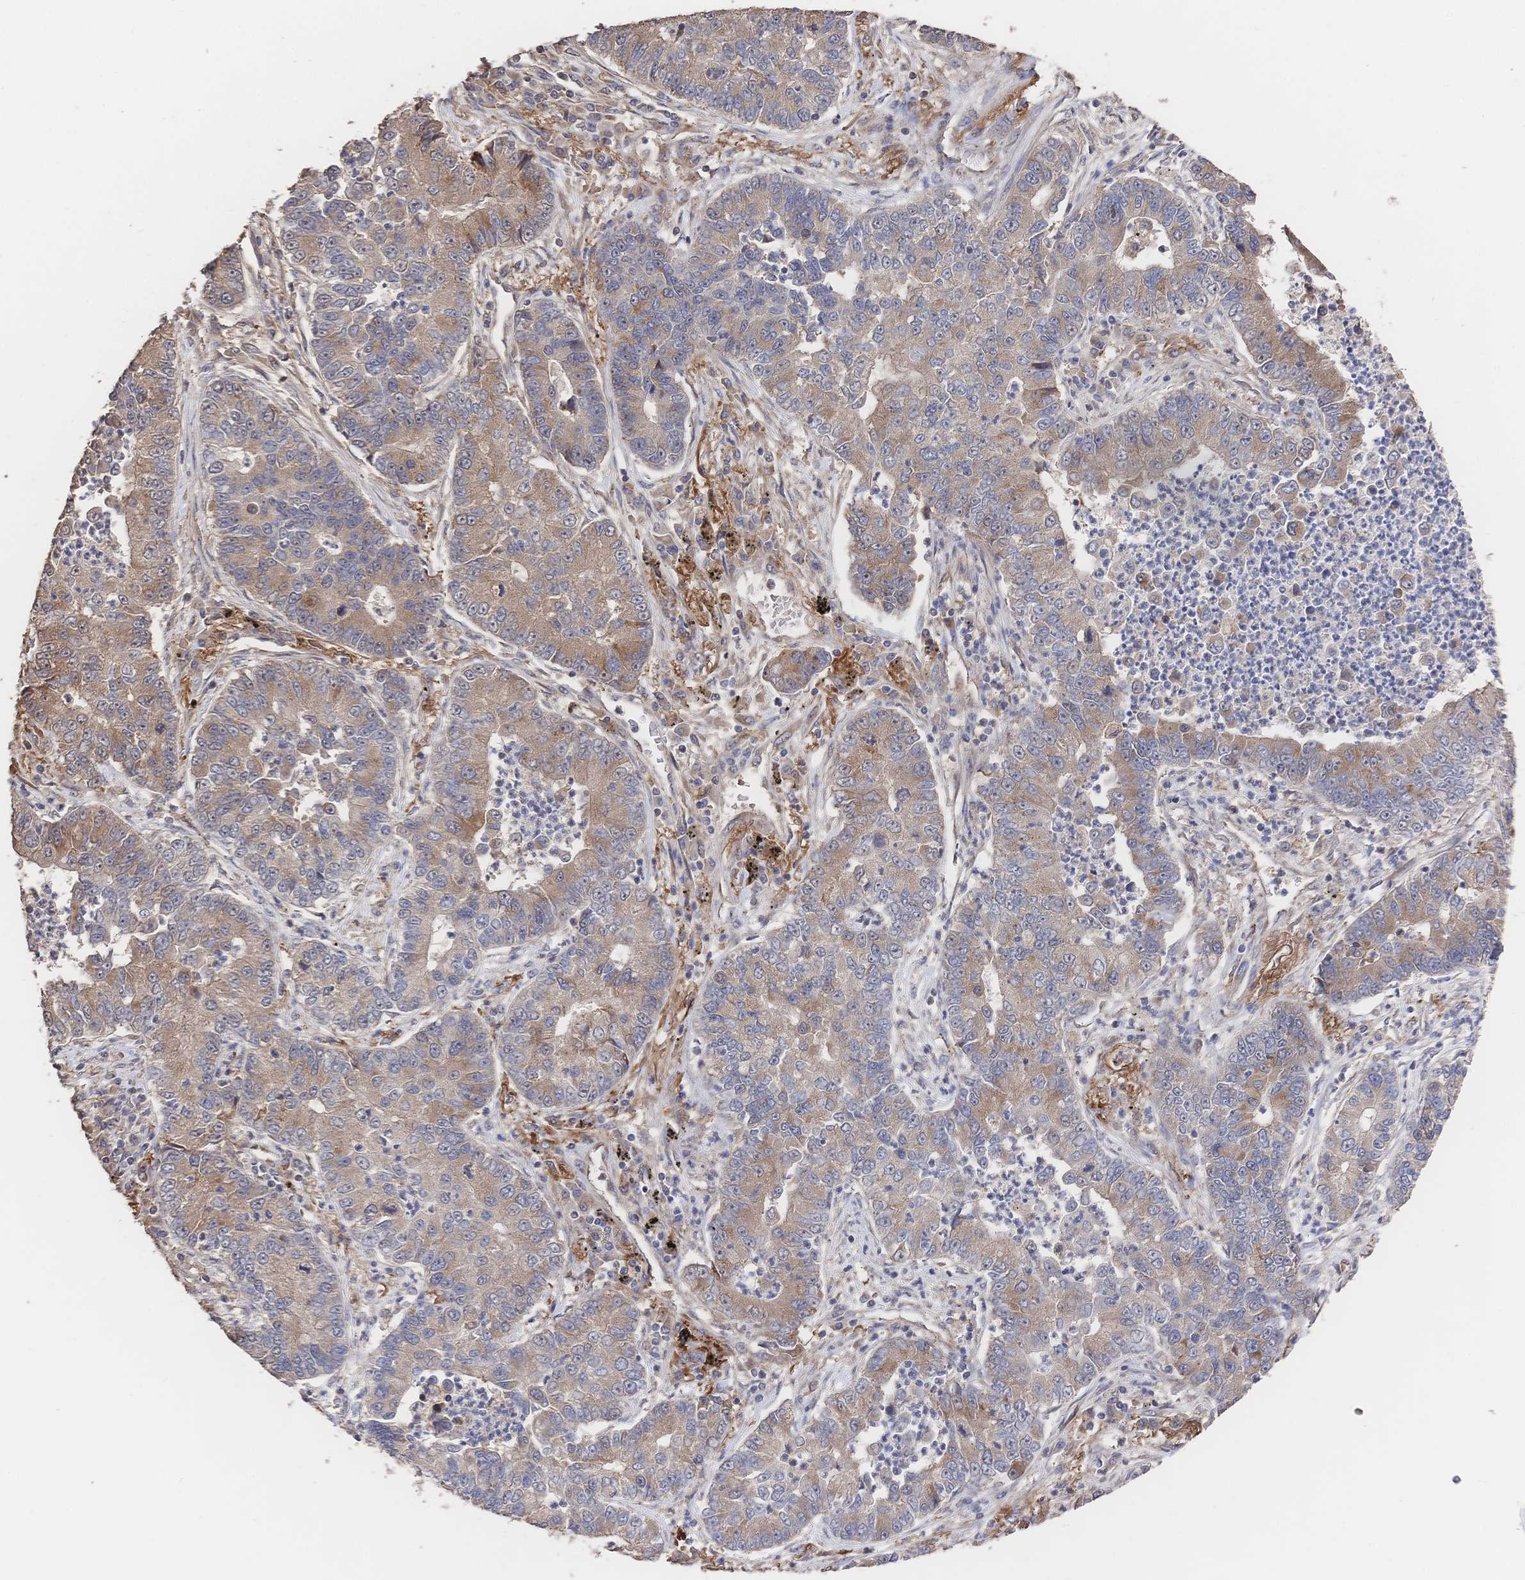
{"staining": {"intensity": "moderate", "quantity": ">75%", "location": "cytoplasmic/membranous"}, "tissue": "lung cancer", "cell_type": "Tumor cells", "image_type": "cancer", "snomed": [{"axis": "morphology", "description": "Adenocarcinoma, NOS"}, {"axis": "topography", "description": "Lung"}], "caption": "This is an image of IHC staining of lung adenocarcinoma, which shows moderate staining in the cytoplasmic/membranous of tumor cells.", "gene": "DNAJA4", "patient": {"sex": "female", "age": 57}}